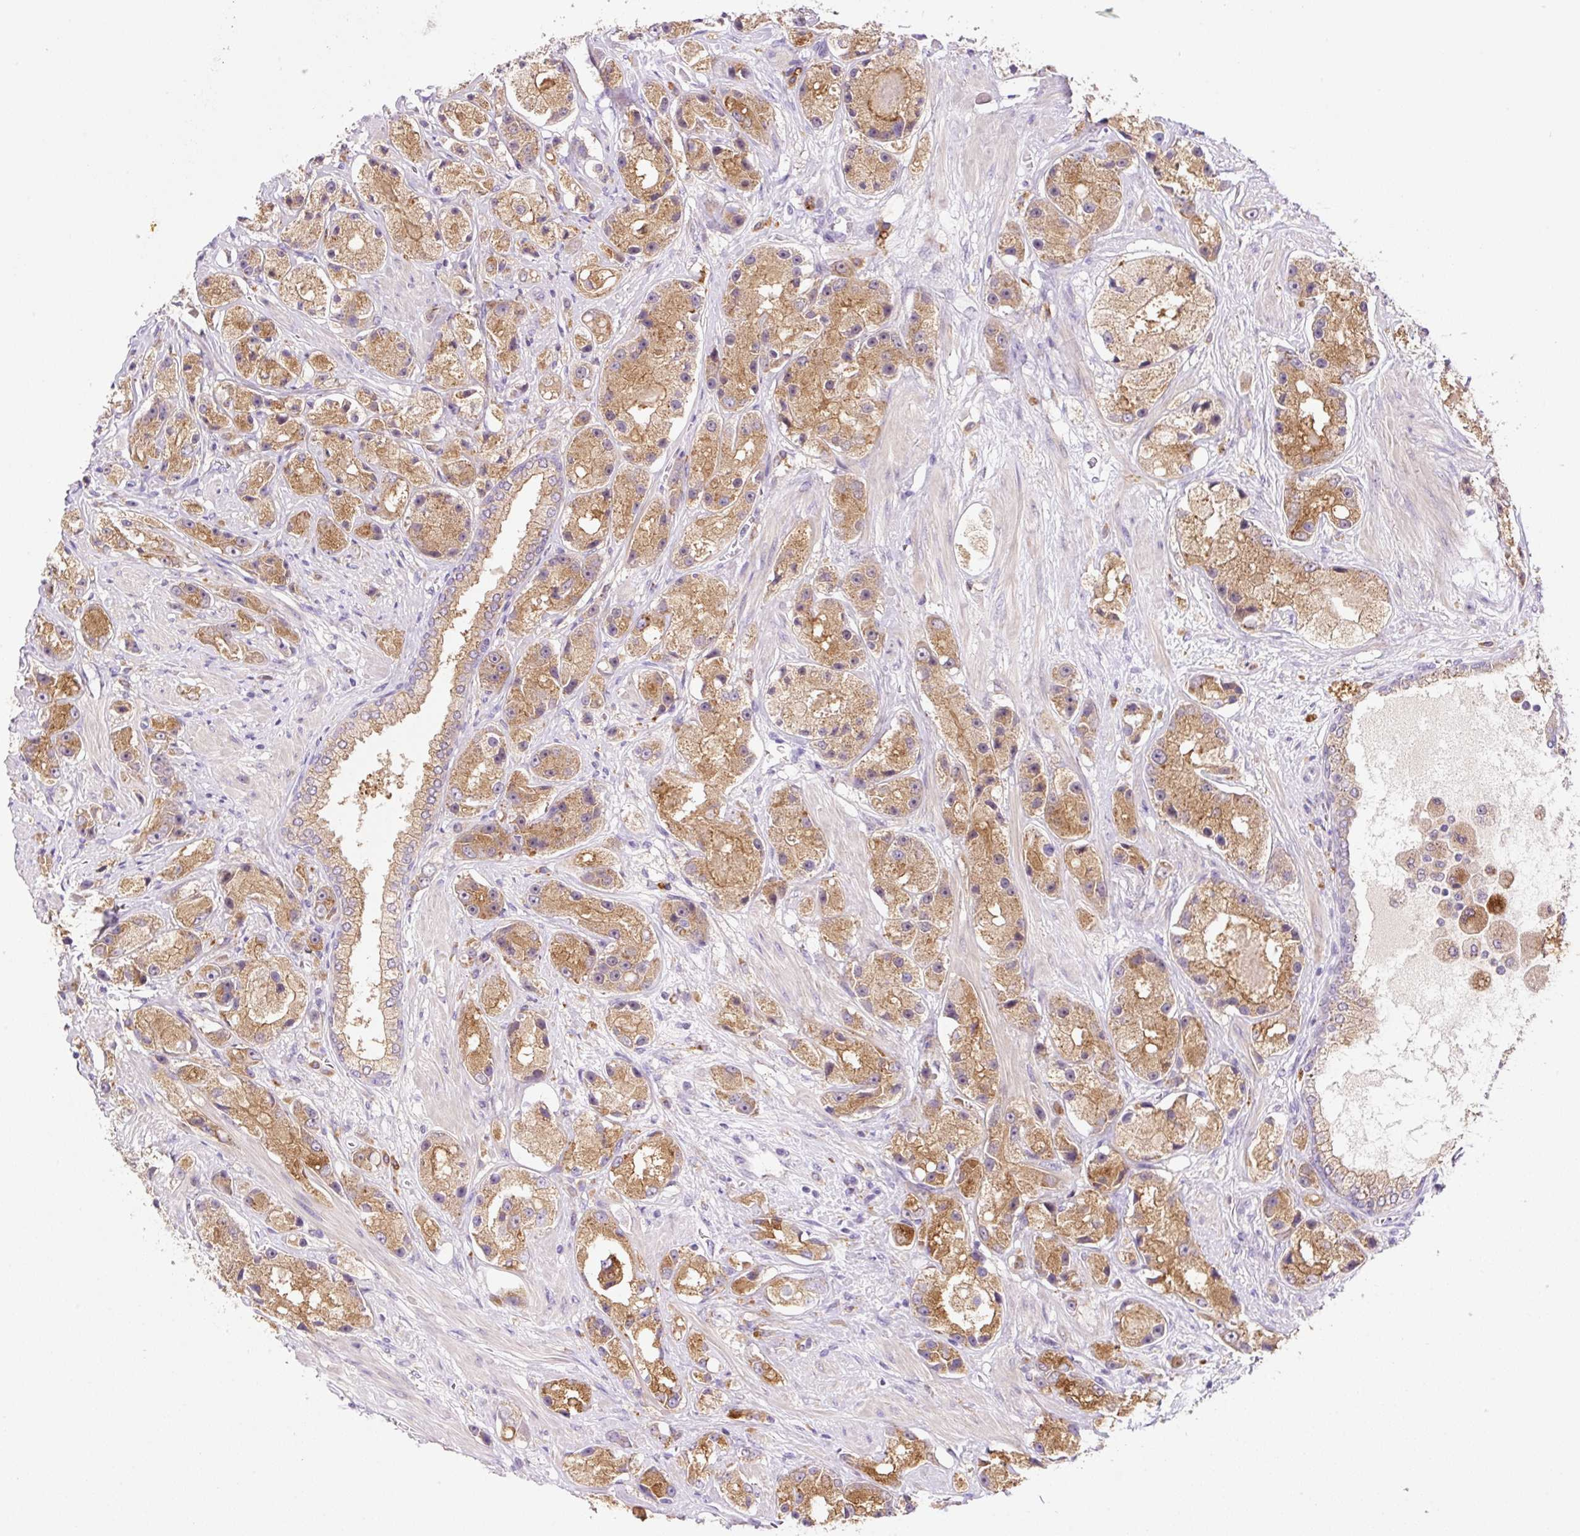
{"staining": {"intensity": "moderate", "quantity": ">75%", "location": "cytoplasmic/membranous"}, "tissue": "prostate cancer", "cell_type": "Tumor cells", "image_type": "cancer", "snomed": [{"axis": "morphology", "description": "Adenocarcinoma, High grade"}, {"axis": "topography", "description": "Prostate"}], "caption": "DAB immunohistochemical staining of high-grade adenocarcinoma (prostate) reveals moderate cytoplasmic/membranous protein expression in approximately >75% of tumor cells.", "gene": "CEBPZOS", "patient": {"sex": "male", "age": 67}}